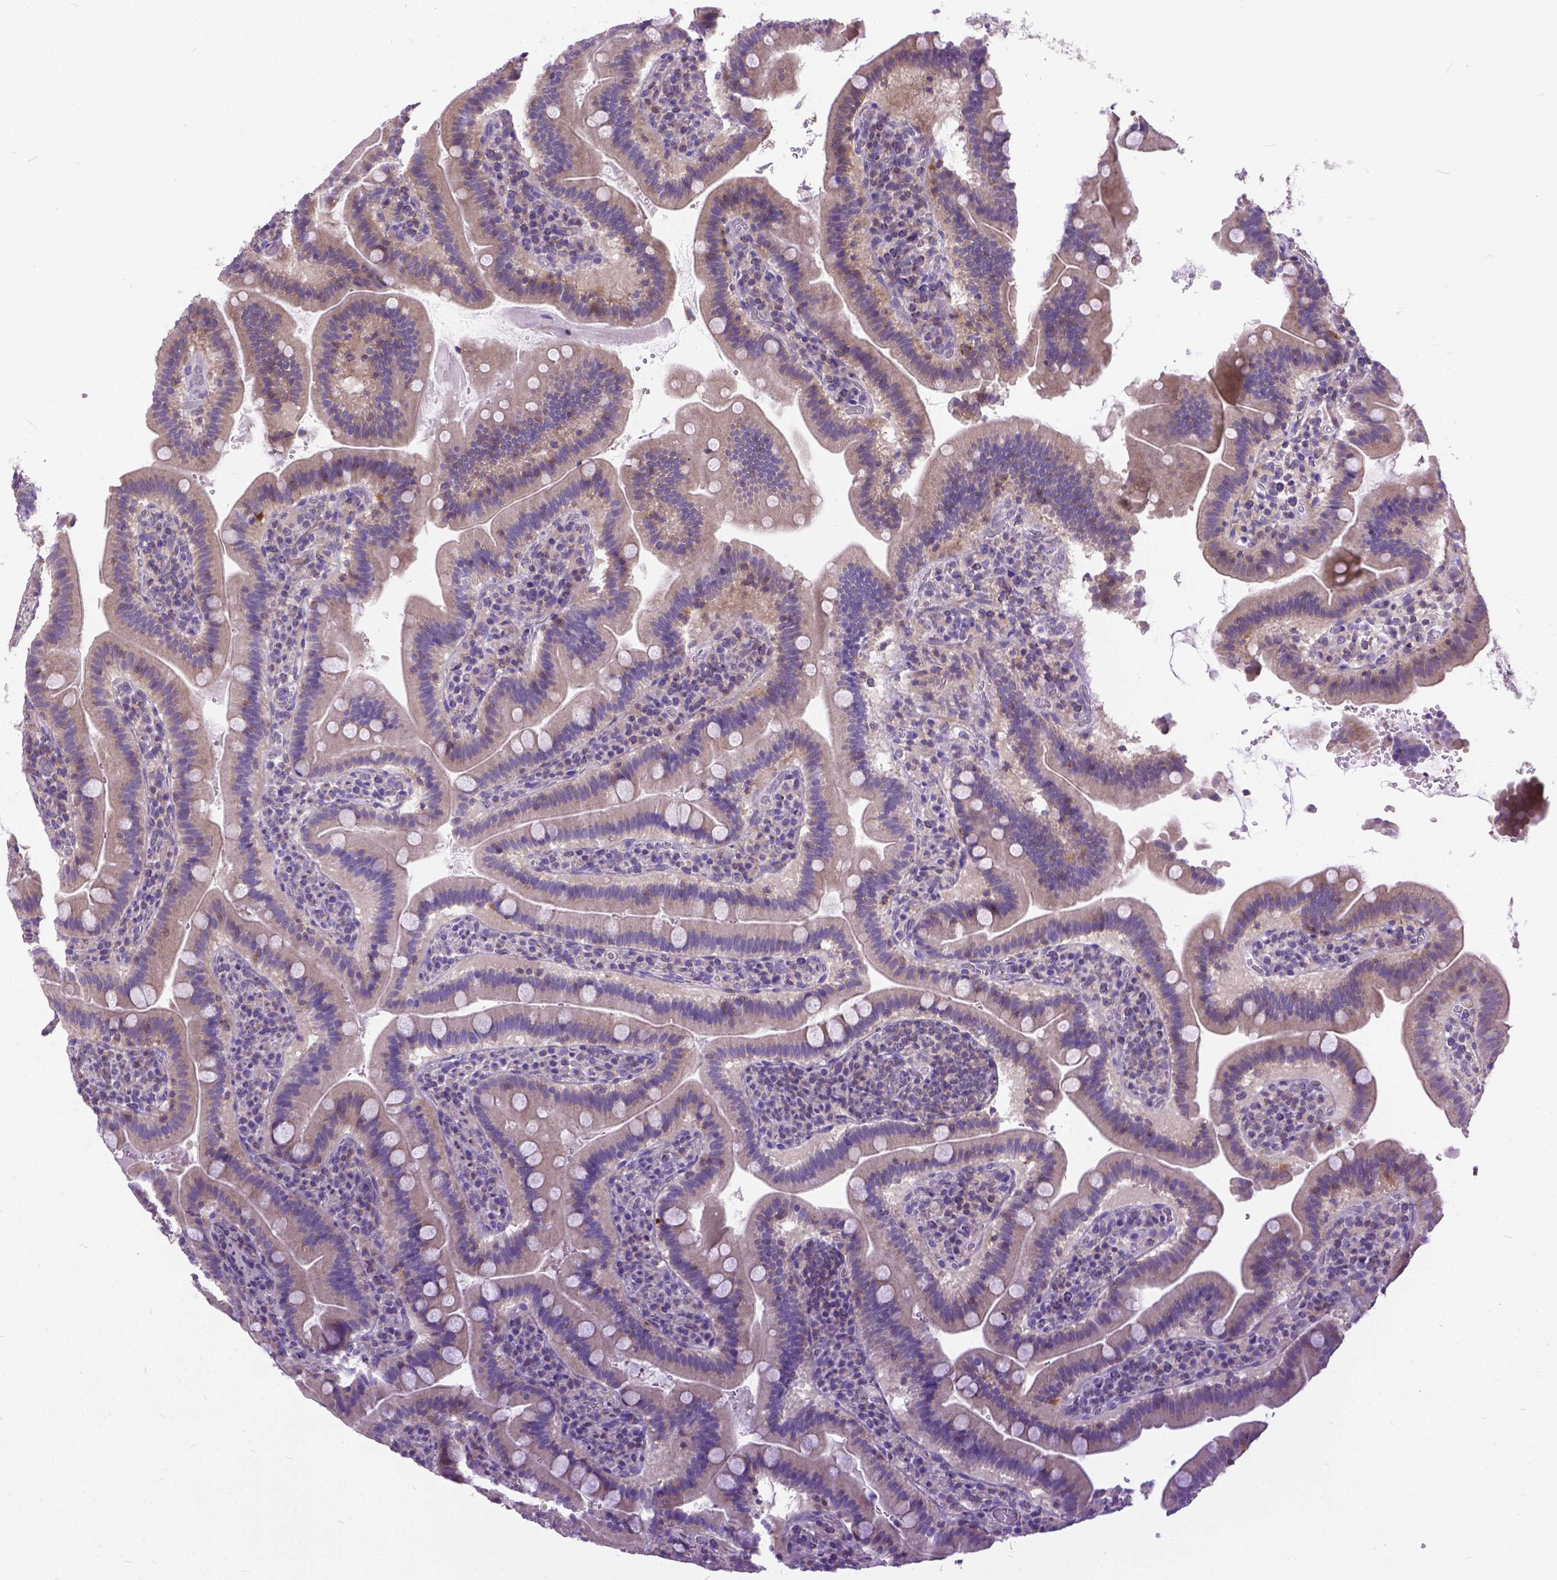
{"staining": {"intensity": "weak", "quantity": ">75%", "location": "cytoplasmic/membranous"}, "tissue": "small intestine", "cell_type": "Glandular cells", "image_type": "normal", "snomed": [{"axis": "morphology", "description": "Normal tissue, NOS"}, {"axis": "topography", "description": "Small intestine"}], "caption": "IHC histopathology image of unremarkable small intestine stained for a protein (brown), which reveals low levels of weak cytoplasmic/membranous positivity in about >75% of glandular cells.", "gene": "BANF2", "patient": {"sex": "male", "age": 26}}